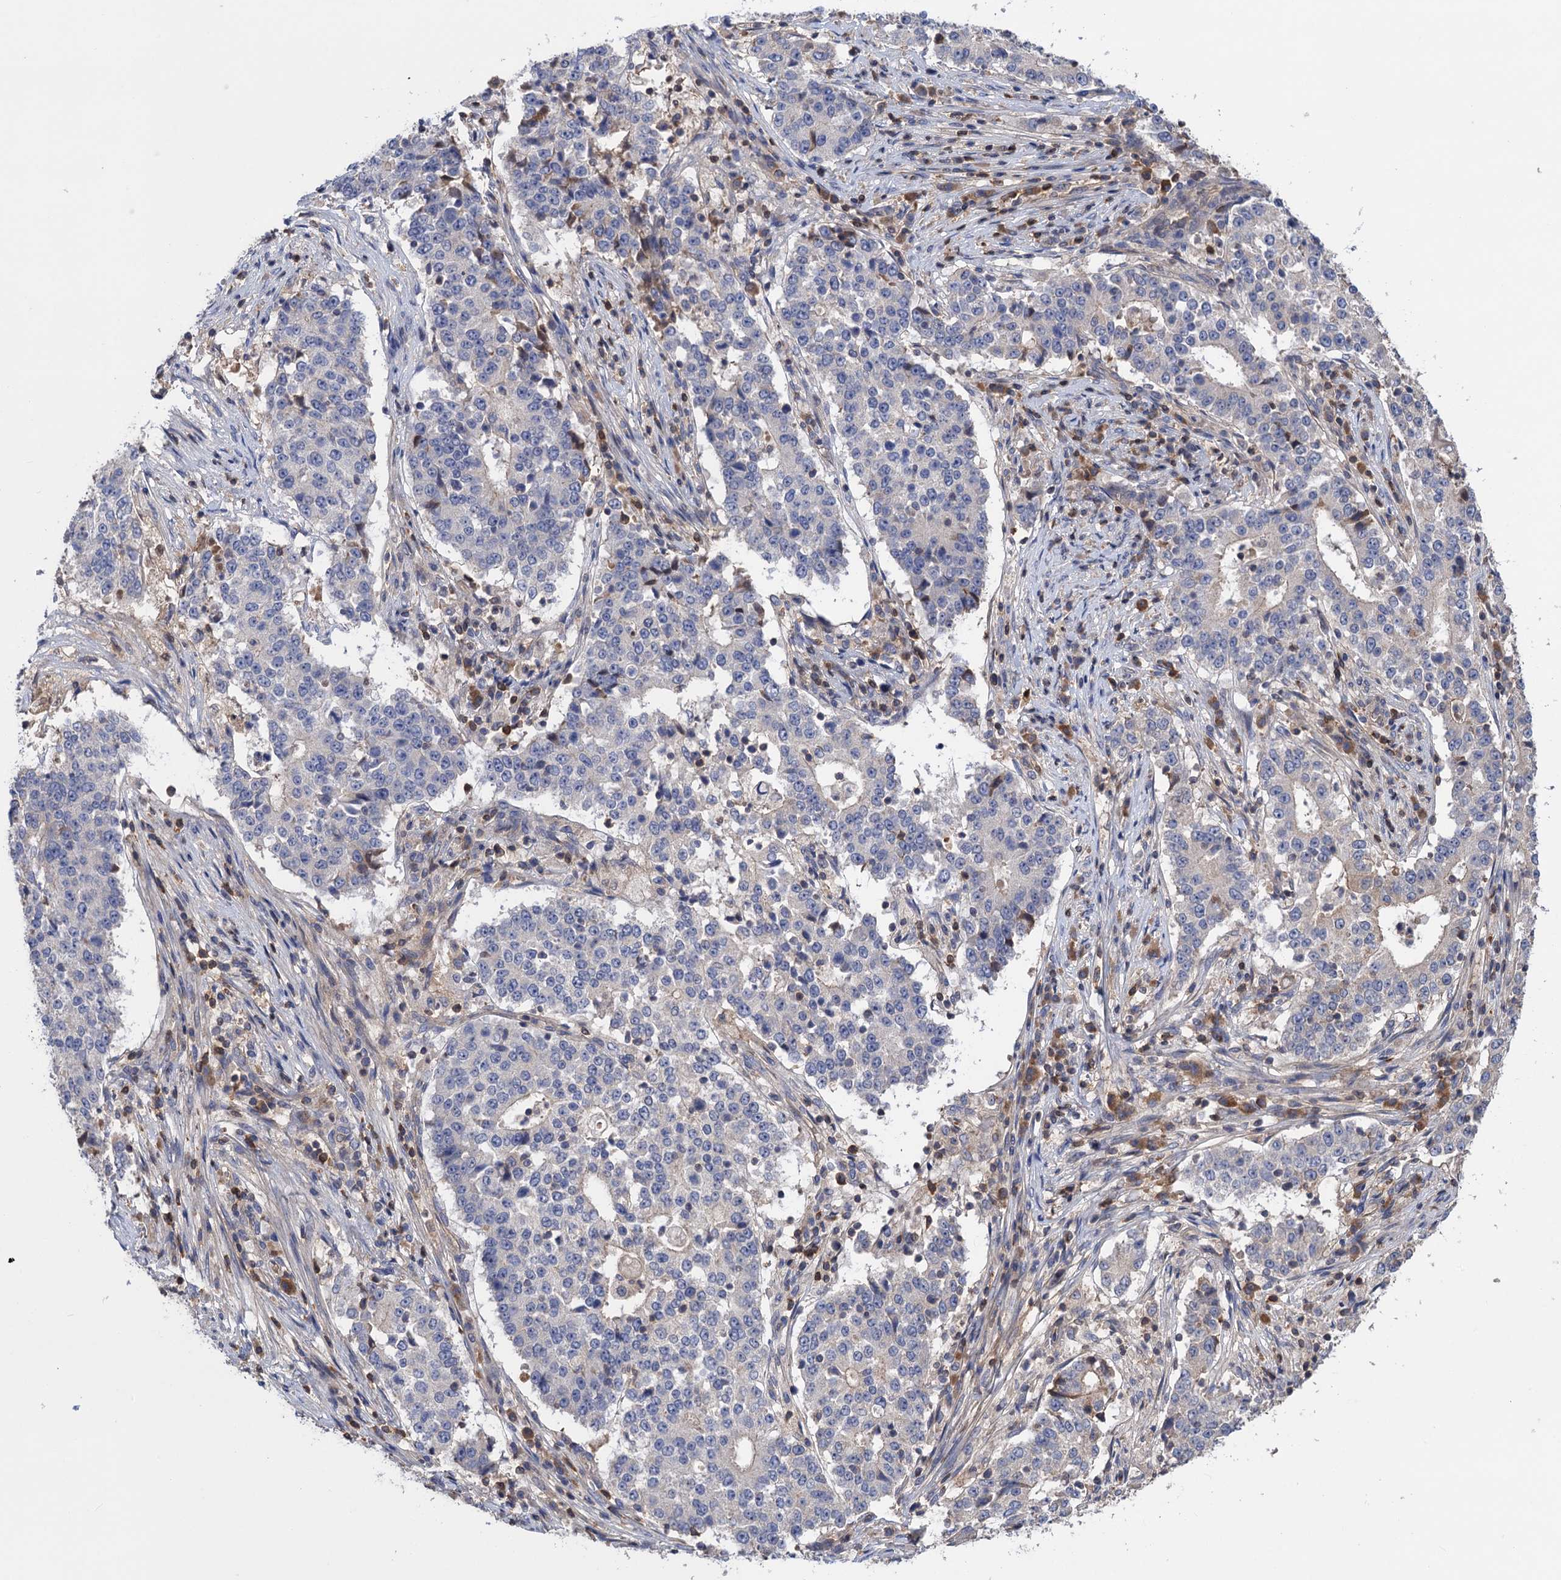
{"staining": {"intensity": "negative", "quantity": "none", "location": "none"}, "tissue": "stomach cancer", "cell_type": "Tumor cells", "image_type": "cancer", "snomed": [{"axis": "morphology", "description": "Adenocarcinoma, NOS"}, {"axis": "topography", "description": "Stomach"}], "caption": "This is an immunohistochemistry (IHC) histopathology image of human stomach cancer. There is no staining in tumor cells.", "gene": "DGKA", "patient": {"sex": "male", "age": 59}}